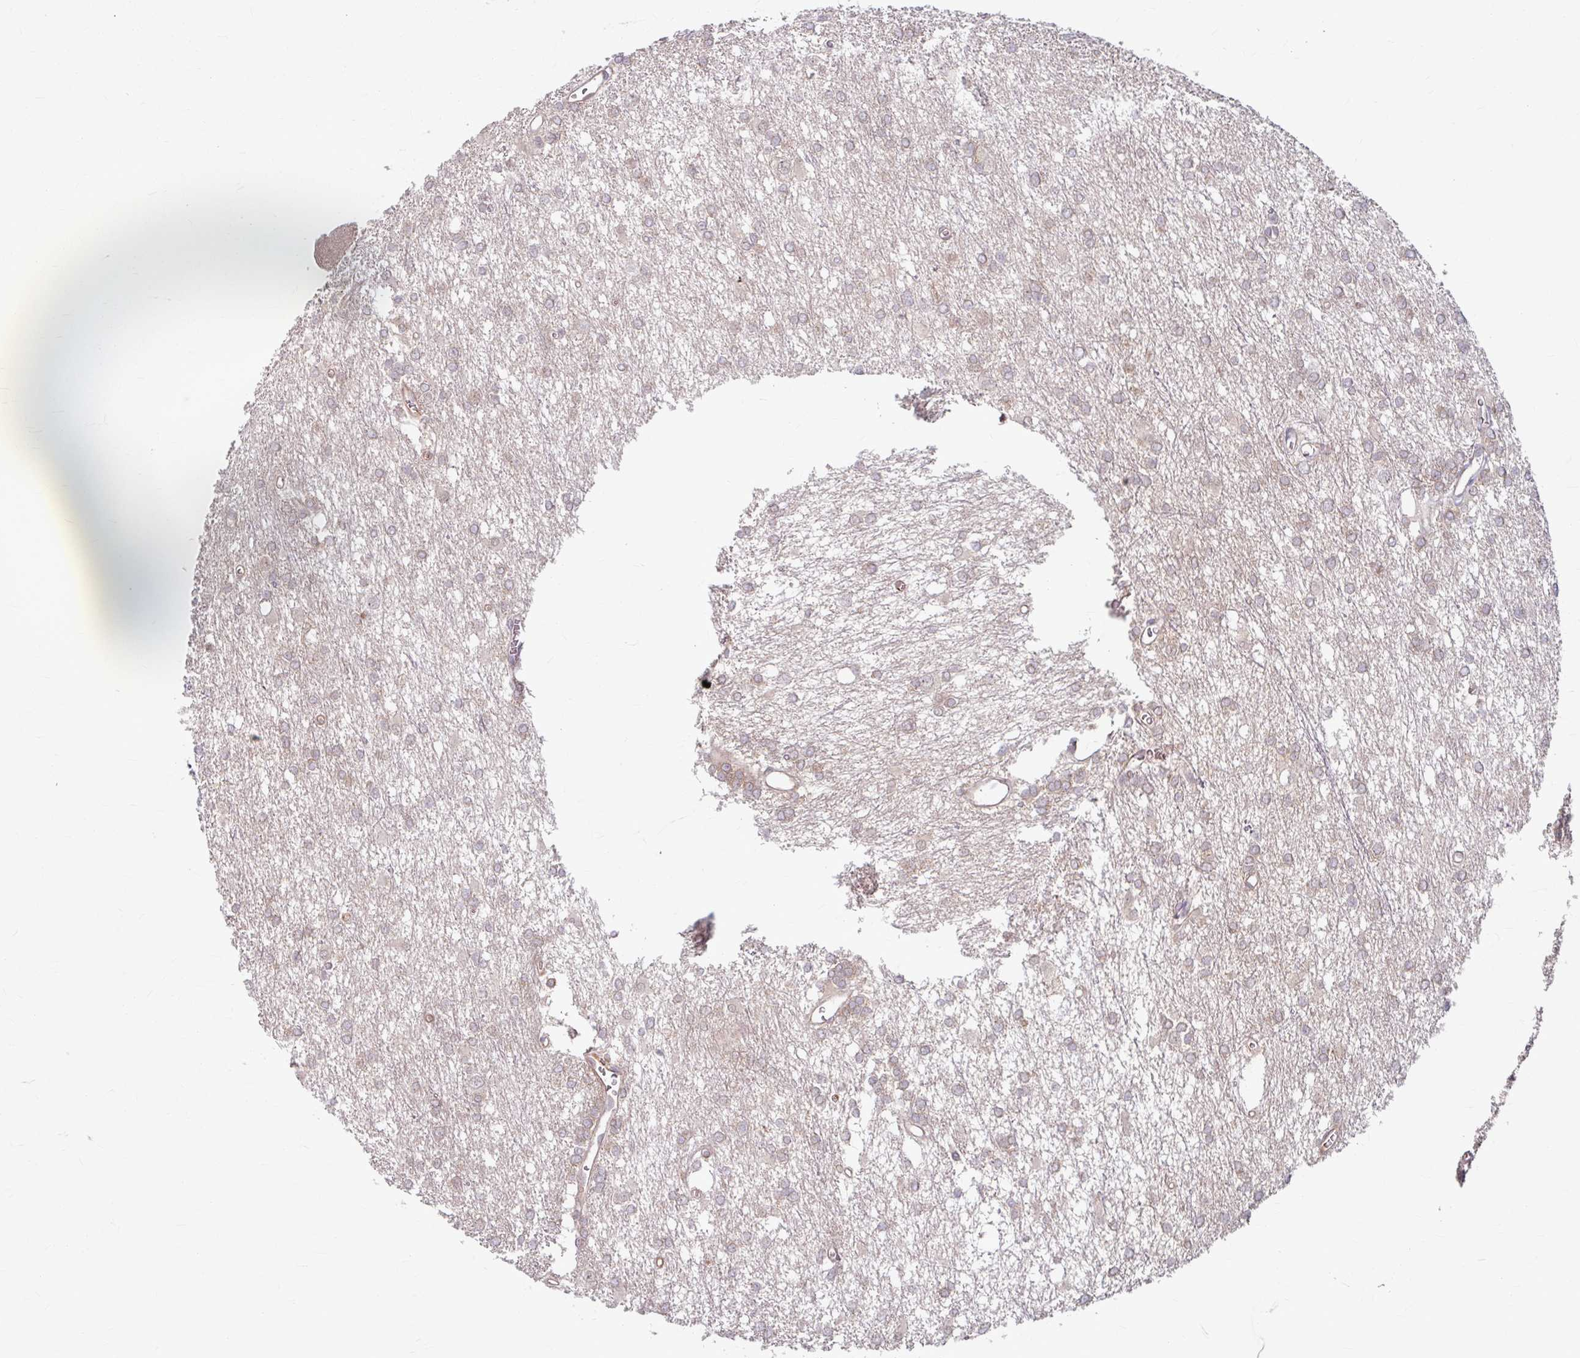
{"staining": {"intensity": "weak", "quantity": "25%-75%", "location": "cytoplasmic/membranous"}, "tissue": "glioma", "cell_type": "Tumor cells", "image_type": "cancer", "snomed": [{"axis": "morphology", "description": "Glioma, malignant, High grade"}, {"axis": "topography", "description": "Brain"}], "caption": "The micrograph reveals staining of glioma, revealing weak cytoplasmic/membranous protein positivity (brown color) within tumor cells.", "gene": "DAAM2", "patient": {"sex": "male", "age": 48}}